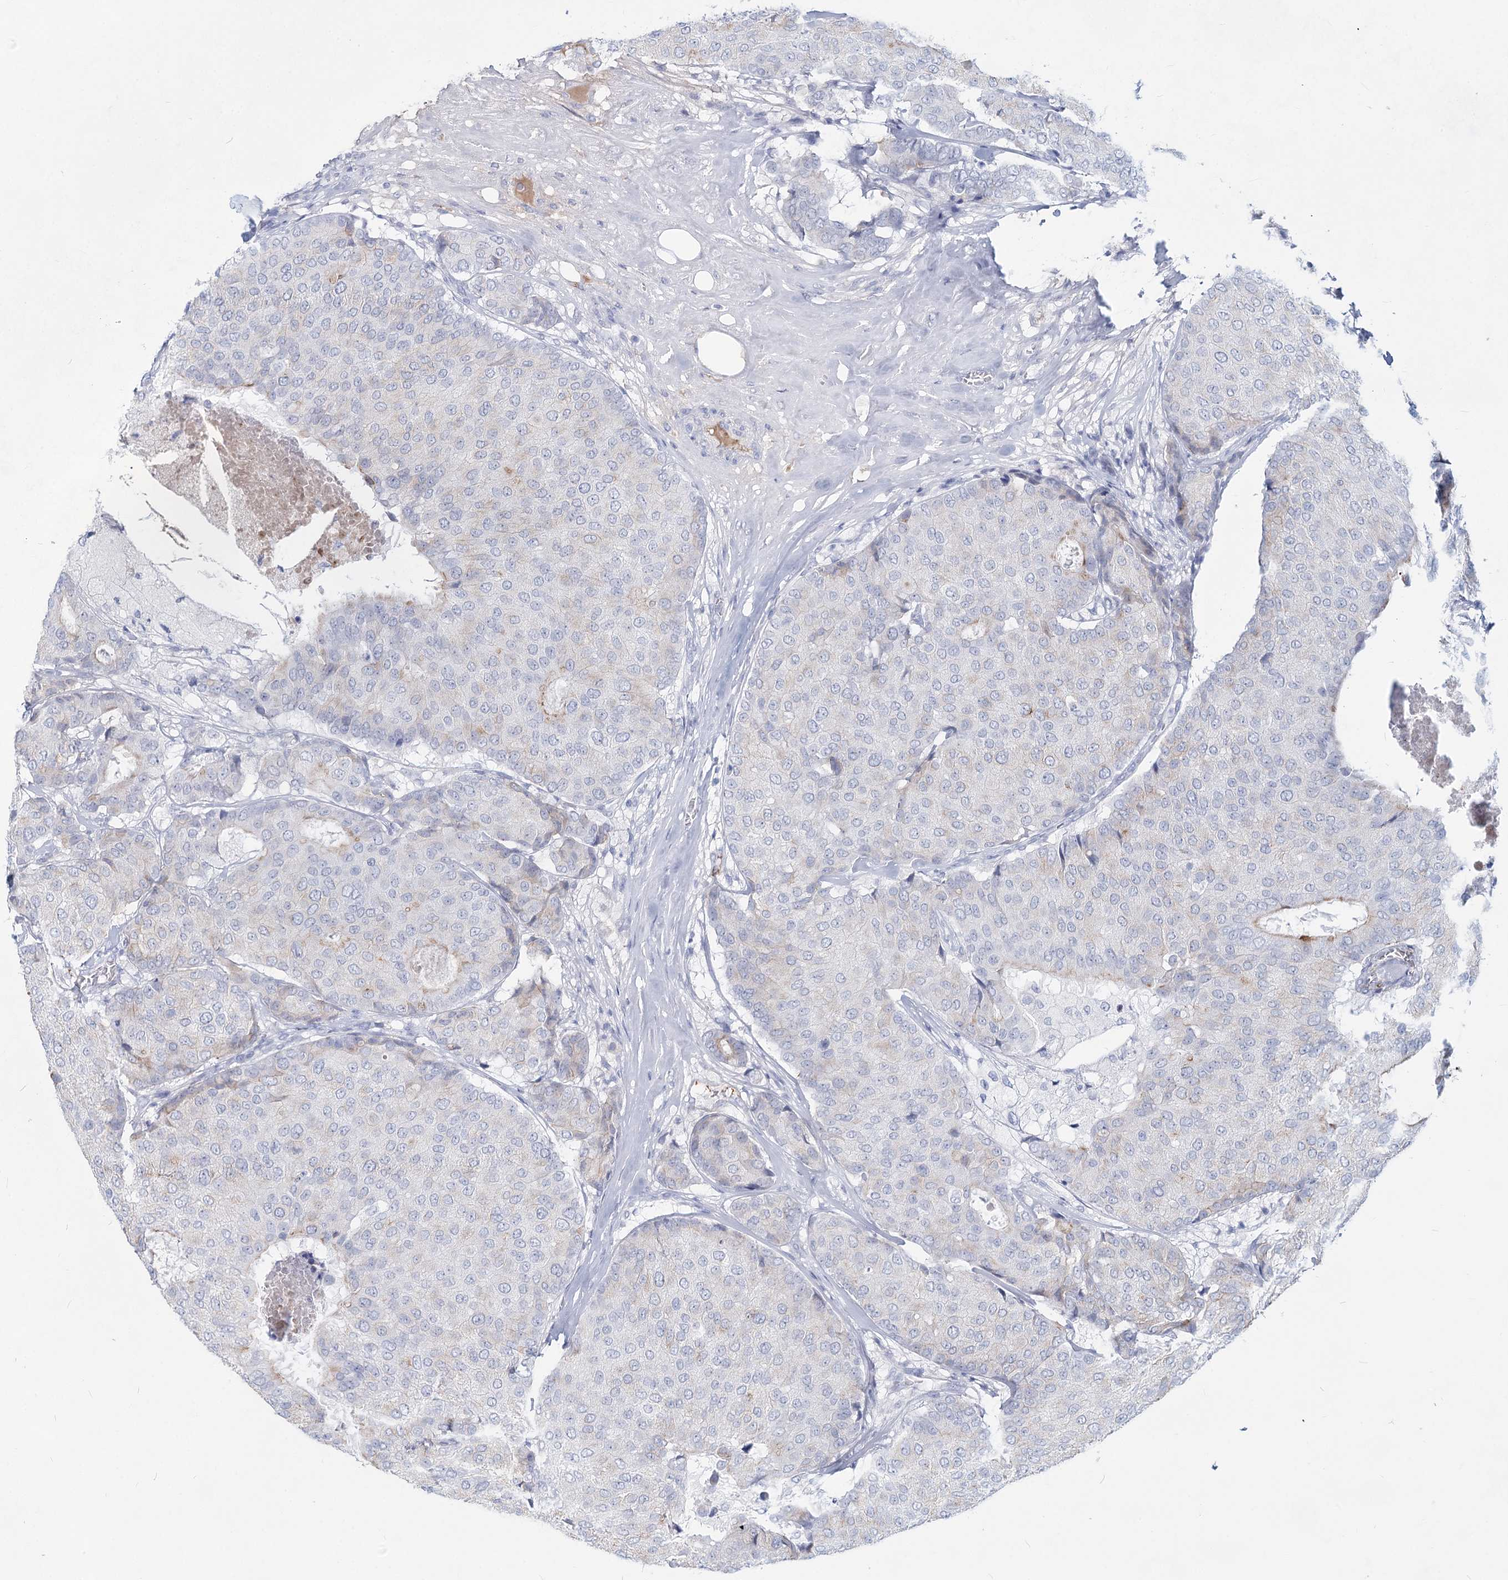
{"staining": {"intensity": "negative", "quantity": "none", "location": "none"}, "tissue": "breast cancer", "cell_type": "Tumor cells", "image_type": "cancer", "snomed": [{"axis": "morphology", "description": "Duct carcinoma"}, {"axis": "topography", "description": "Breast"}], "caption": "Immunohistochemical staining of infiltrating ductal carcinoma (breast) displays no significant positivity in tumor cells.", "gene": "TASOR2", "patient": {"sex": "female", "age": 75}}